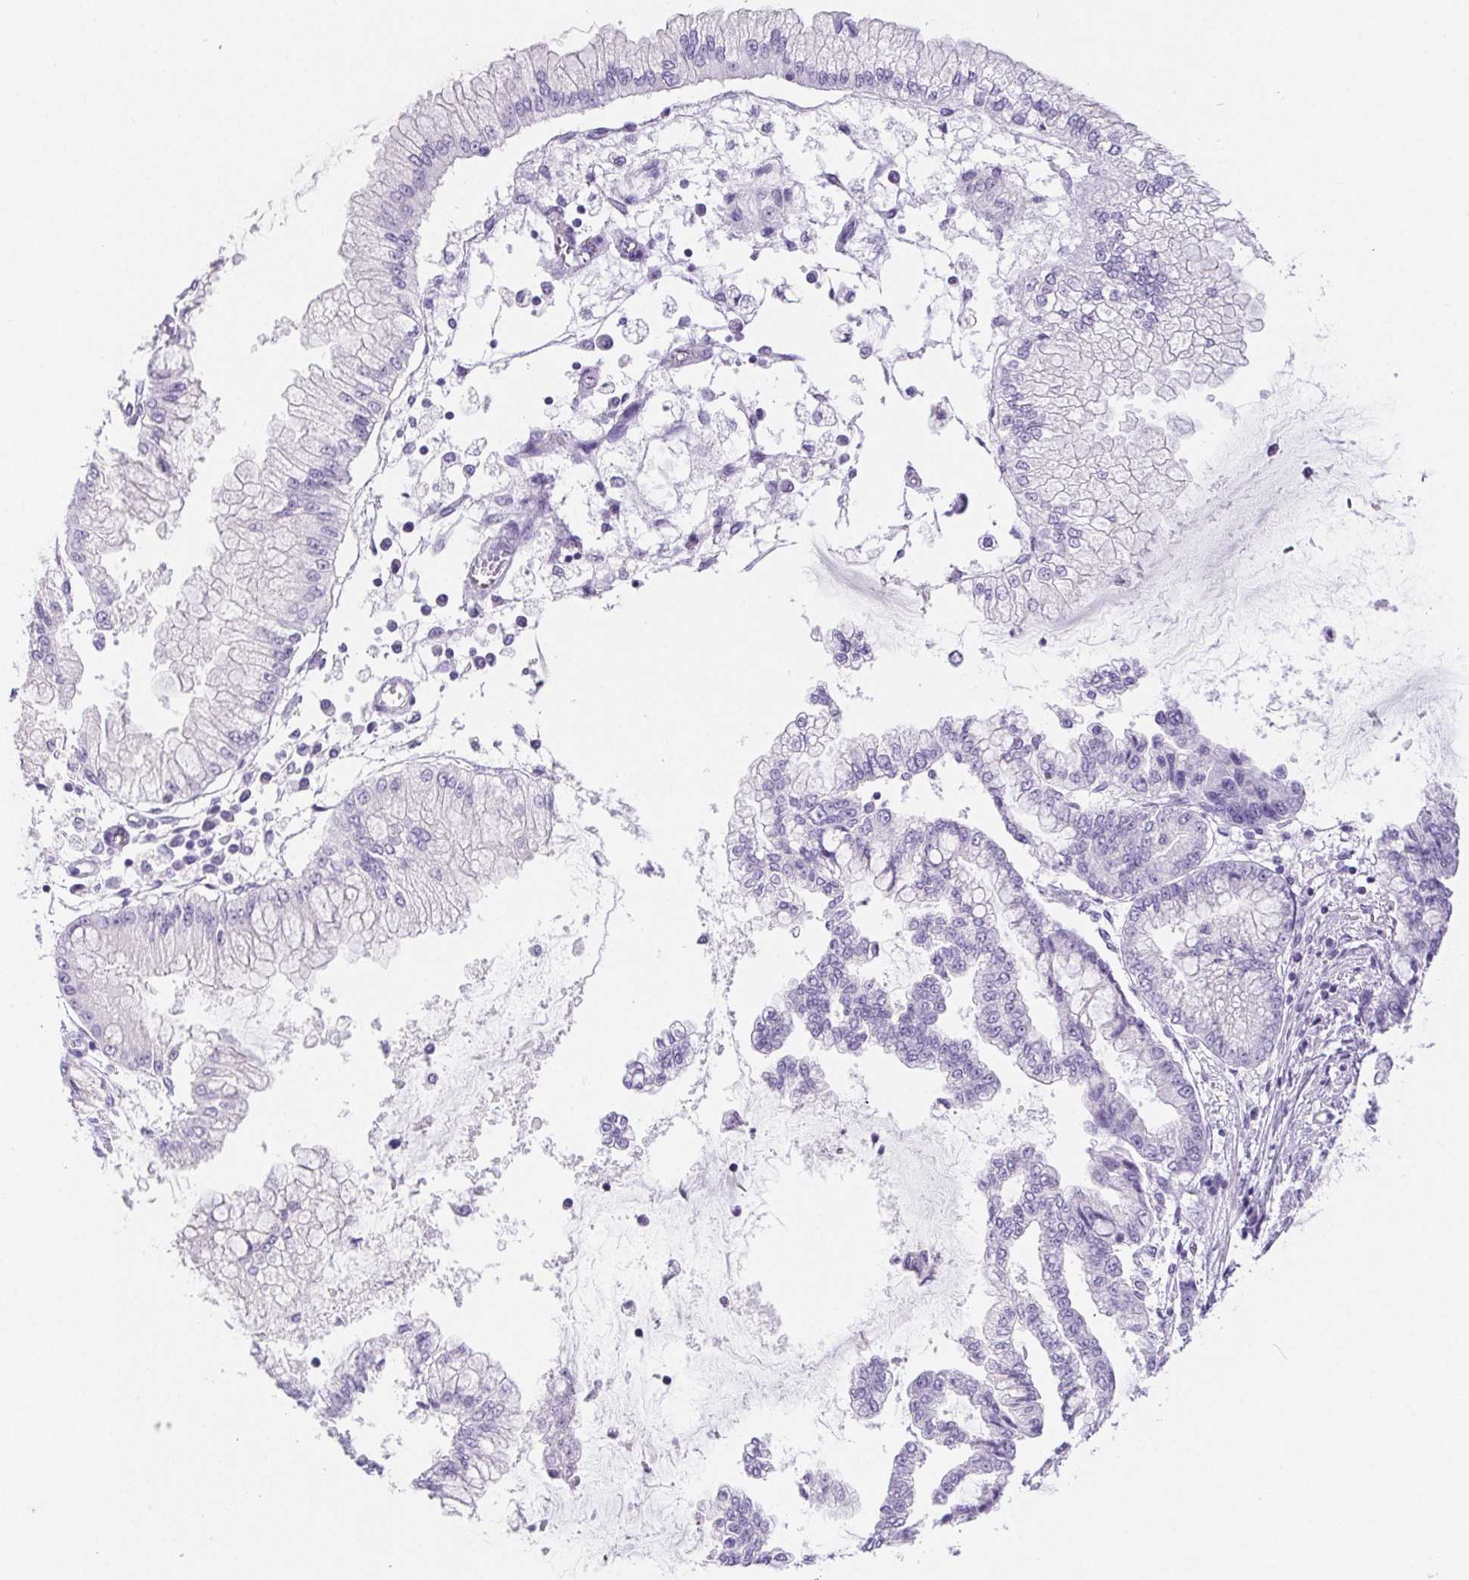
{"staining": {"intensity": "negative", "quantity": "none", "location": "none"}, "tissue": "stomach cancer", "cell_type": "Tumor cells", "image_type": "cancer", "snomed": [{"axis": "morphology", "description": "Adenocarcinoma, NOS"}, {"axis": "topography", "description": "Stomach, upper"}], "caption": "The micrograph exhibits no staining of tumor cells in stomach cancer (adenocarcinoma). (DAB immunohistochemistry with hematoxylin counter stain).", "gene": "PNLIP", "patient": {"sex": "female", "age": 74}}